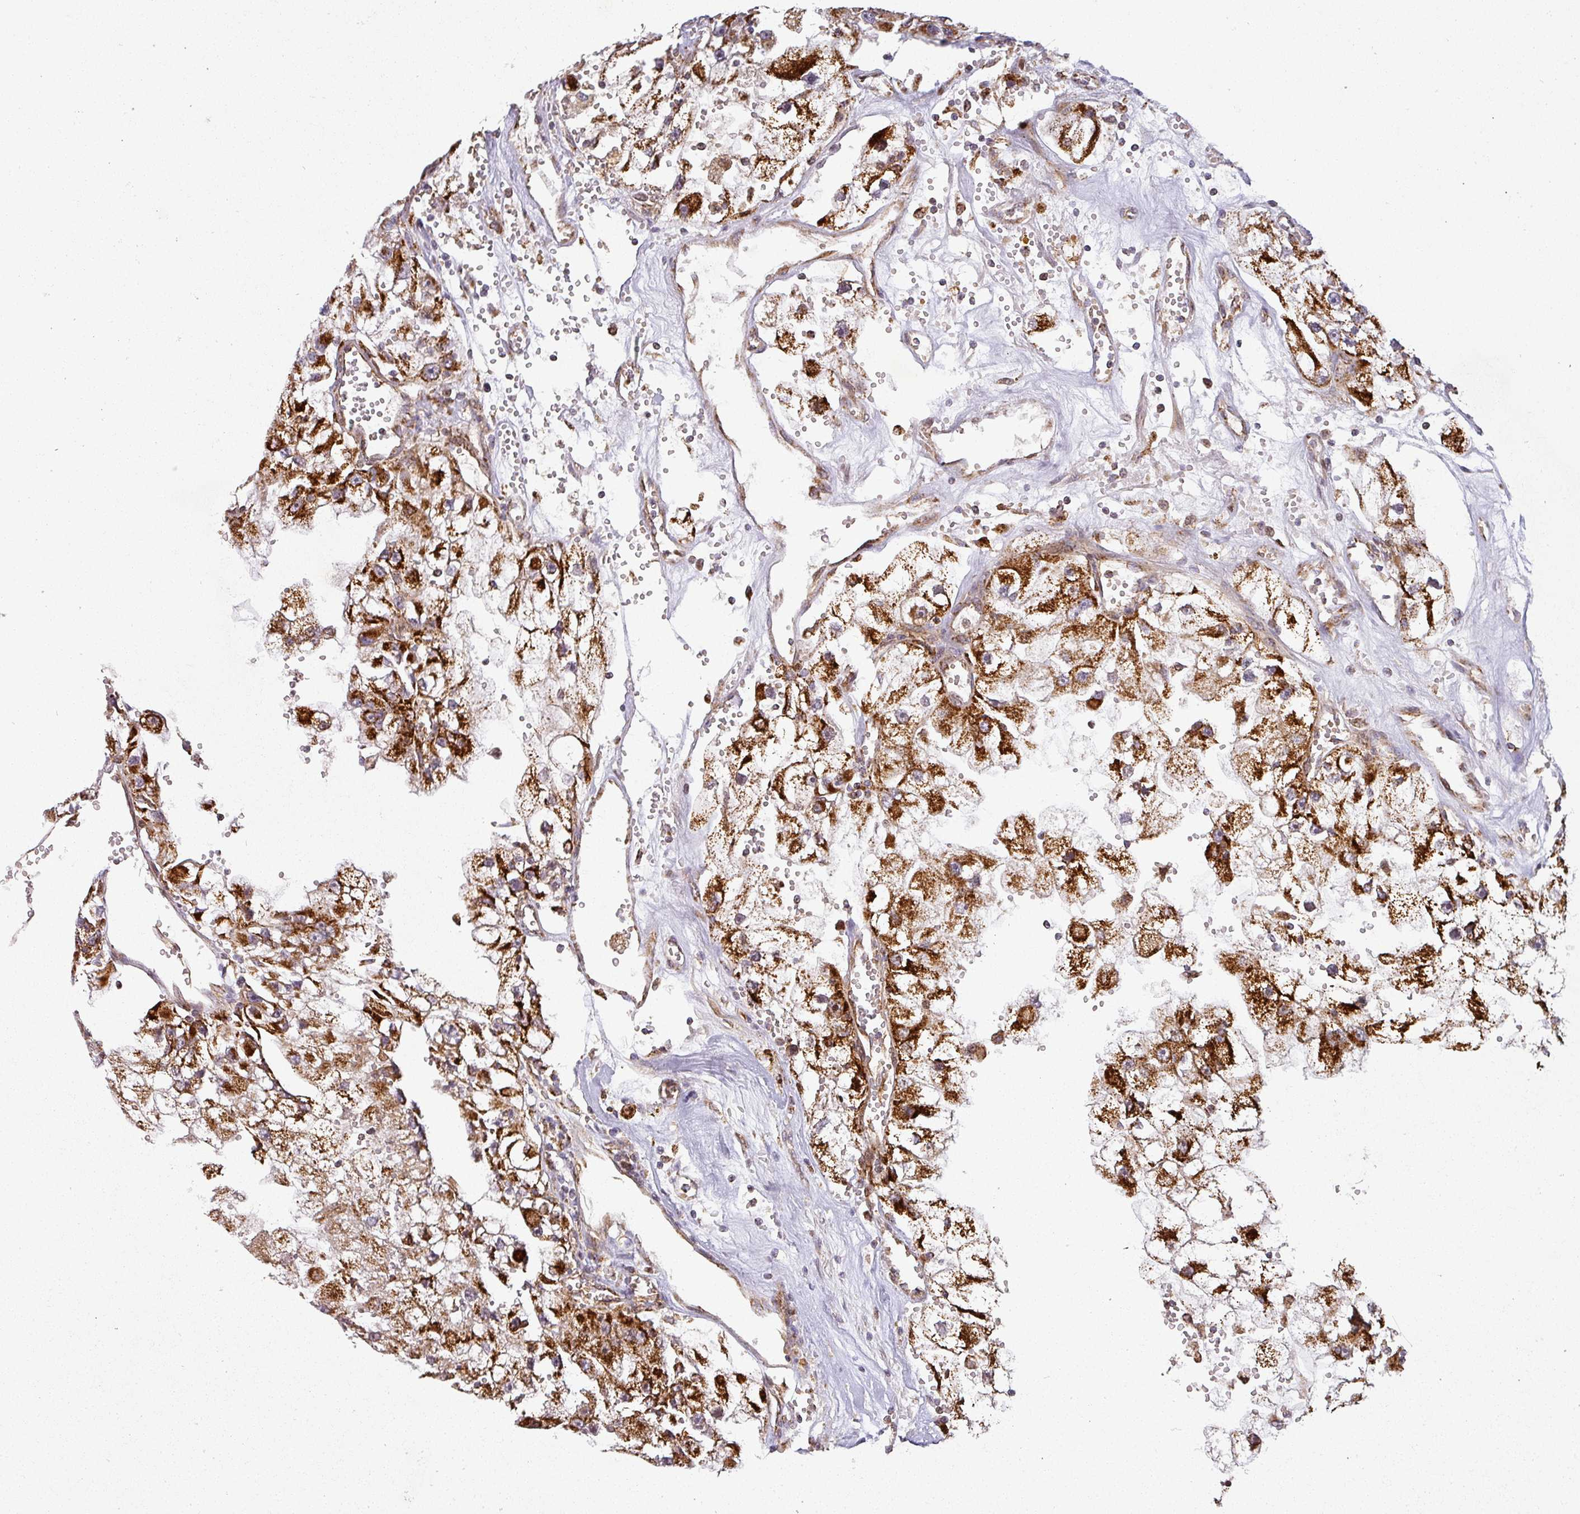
{"staining": {"intensity": "strong", "quantity": ">75%", "location": "cytoplasmic/membranous"}, "tissue": "renal cancer", "cell_type": "Tumor cells", "image_type": "cancer", "snomed": [{"axis": "morphology", "description": "Adenocarcinoma, NOS"}, {"axis": "topography", "description": "Kidney"}], "caption": "Renal cancer stained with a brown dye demonstrates strong cytoplasmic/membranous positive positivity in approximately >75% of tumor cells.", "gene": "GPD2", "patient": {"sex": "male", "age": 63}}